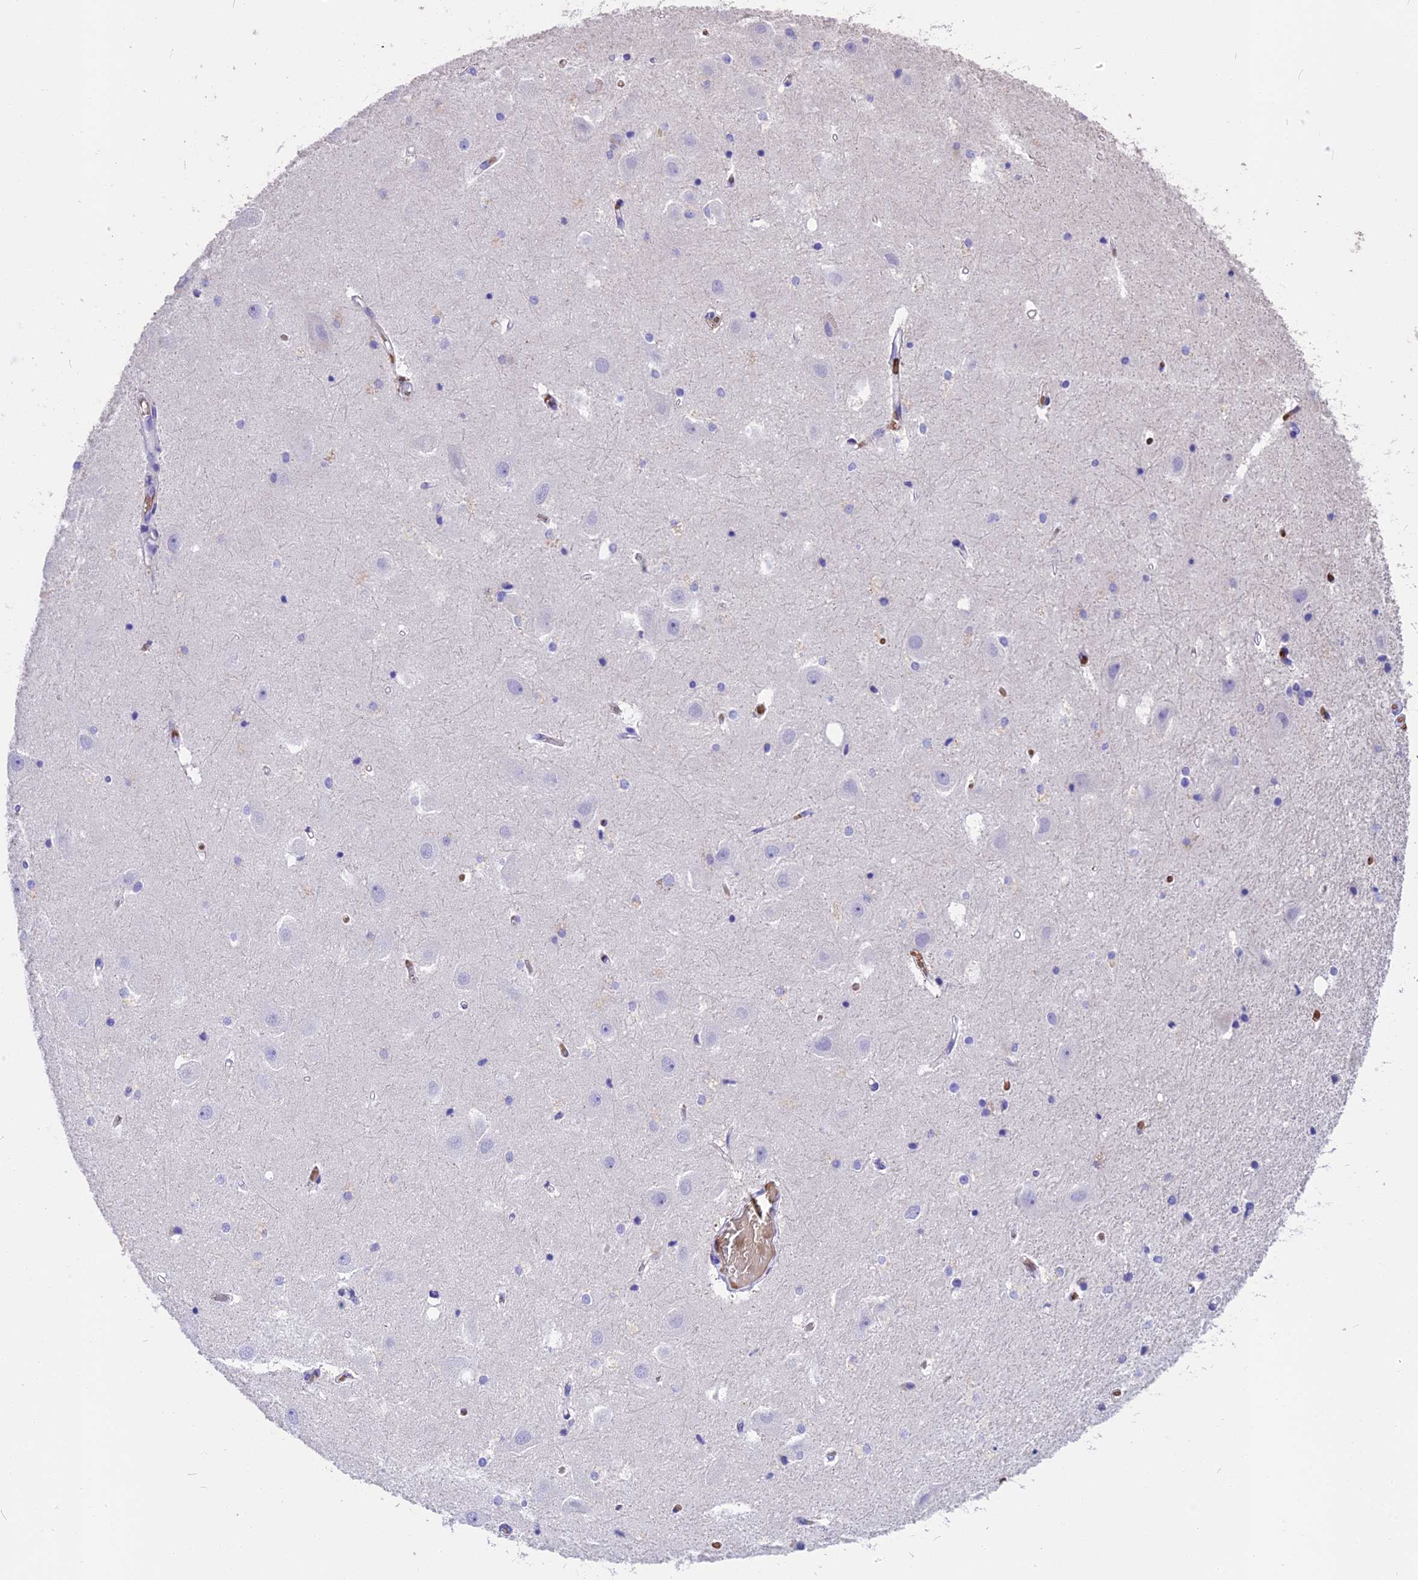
{"staining": {"intensity": "negative", "quantity": "none", "location": "none"}, "tissue": "hippocampus", "cell_type": "Glial cells", "image_type": "normal", "snomed": [{"axis": "morphology", "description": "Normal tissue, NOS"}, {"axis": "topography", "description": "Hippocampus"}], "caption": "Immunohistochemical staining of unremarkable human hippocampus demonstrates no significant staining in glial cells.", "gene": "TNNC2", "patient": {"sex": "female", "age": 52}}